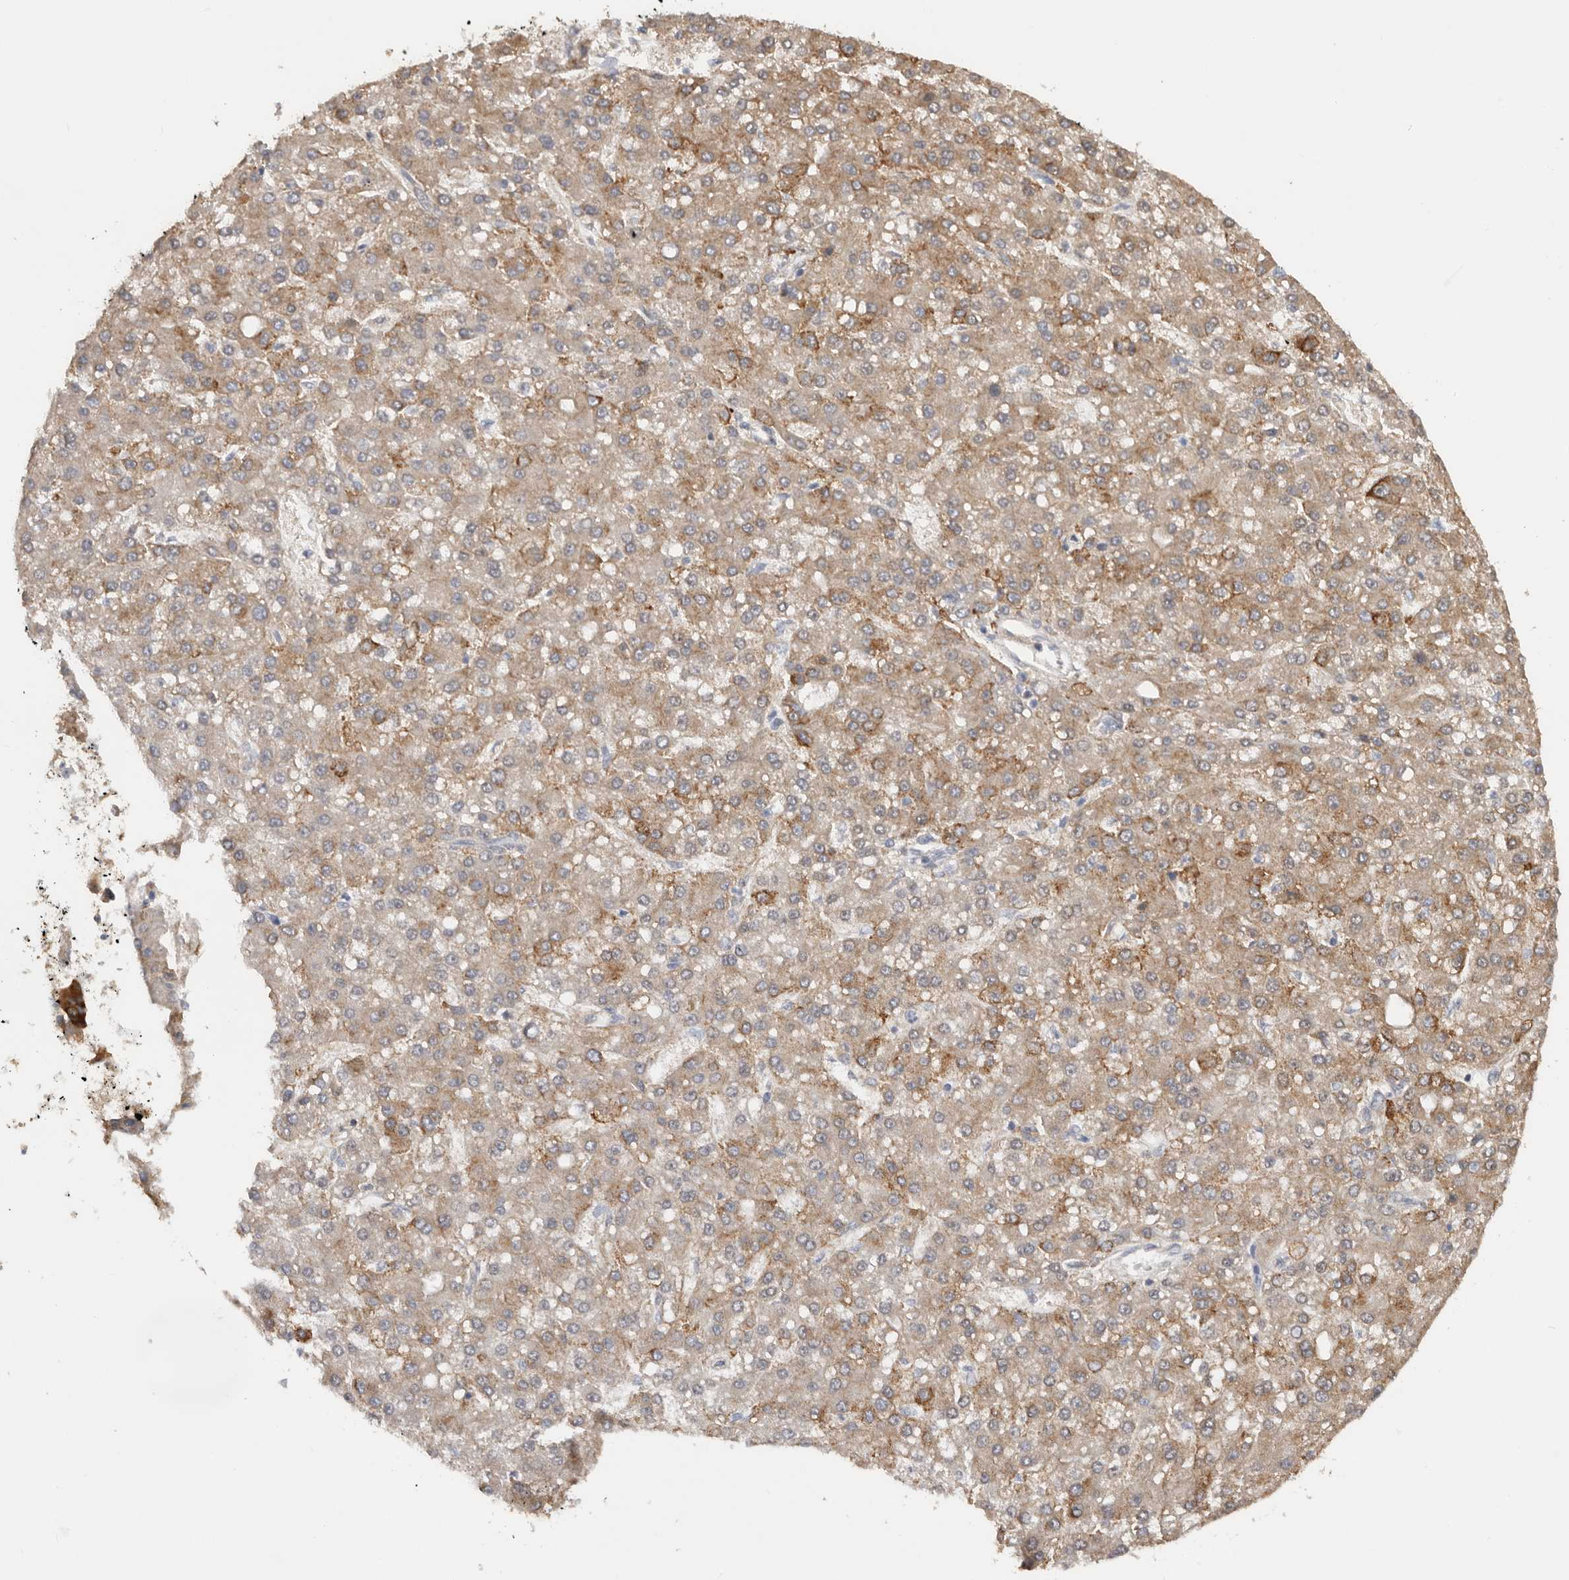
{"staining": {"intensity": "moderate", "quantity": ">75%", "location": "cytoplasmic/membranous"}, "tissue": "liver cancer", "cell_type": "Tumor cells", "image_type": "cancer", "snomed": [{"axis": "morphology", "description": "Carcinoma, Hepatocellular, NOS"}, {"axis": "topography", "description": "Liver"}], "caption": "Protein staining of liver cancer (hepatocellular carcinoma) tissue reveals moderate cytoplasmic/membranous positivity in approximately >75% of tumor cells.", "gene": "TFRC", "patient": {"sex": "male", "age": 67}}